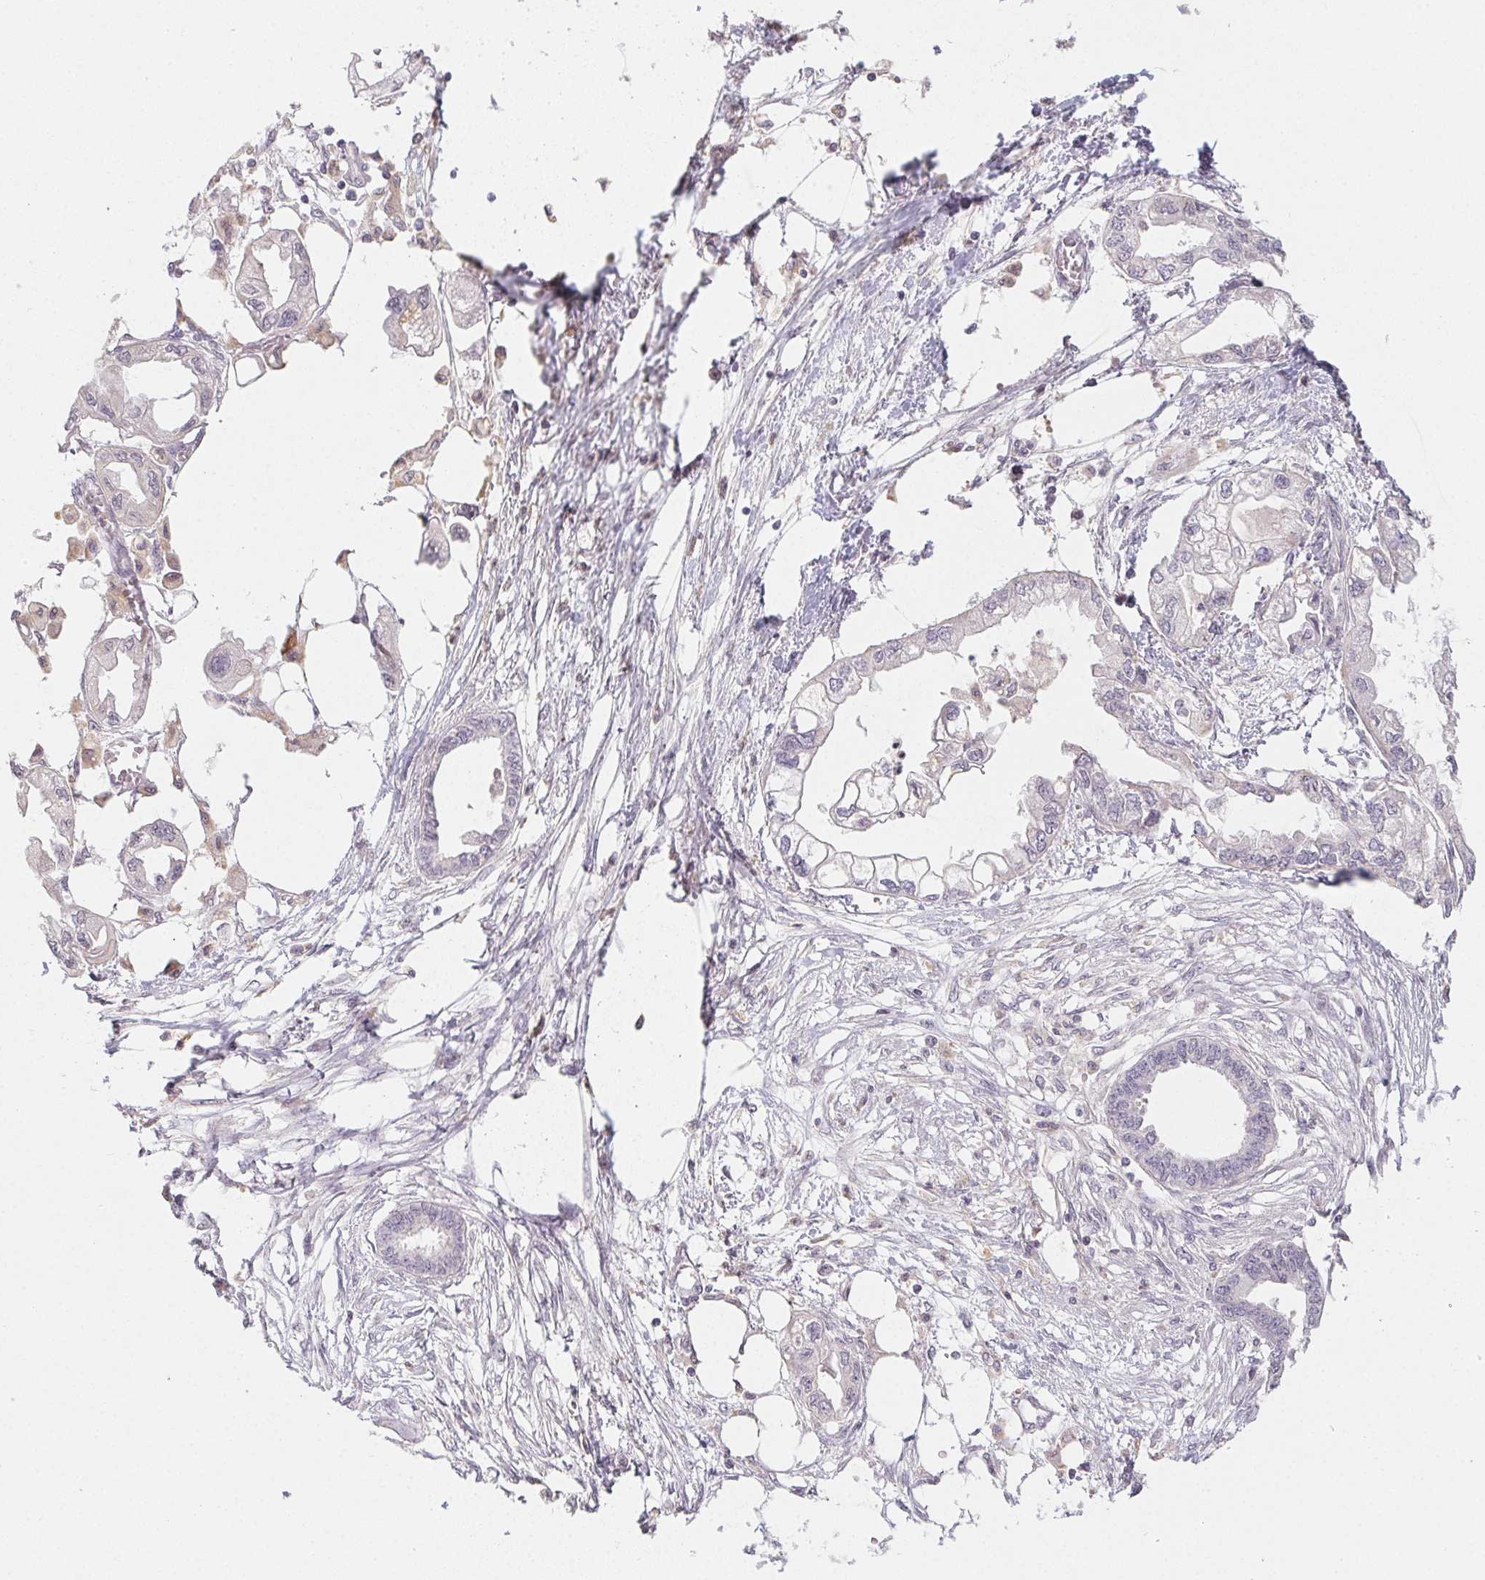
{"staining": {"intensity": "negative", "quantity": "none", "location": "none"}, "tissue": "endometrial cancer", "cell_type": "Tumor cells", "image_type": "cancer", "snomed": [{"axis": "morphology", "description": "Adenocarcinoma, NOS"}, {"axis": "morphology", "description": "Adenocarcinoma, metastatic, NOS"}, {"axis": "topography", "description": "Adipose tissue"}, {"axis": "topography", "description": "Endometrium"}], "caption": "The image shows no staining of tumor cells in endometrial cancer (adenocarcinoma).", "gene": "SLC6A18", "patient": {"sex": "female", "age": 67}}